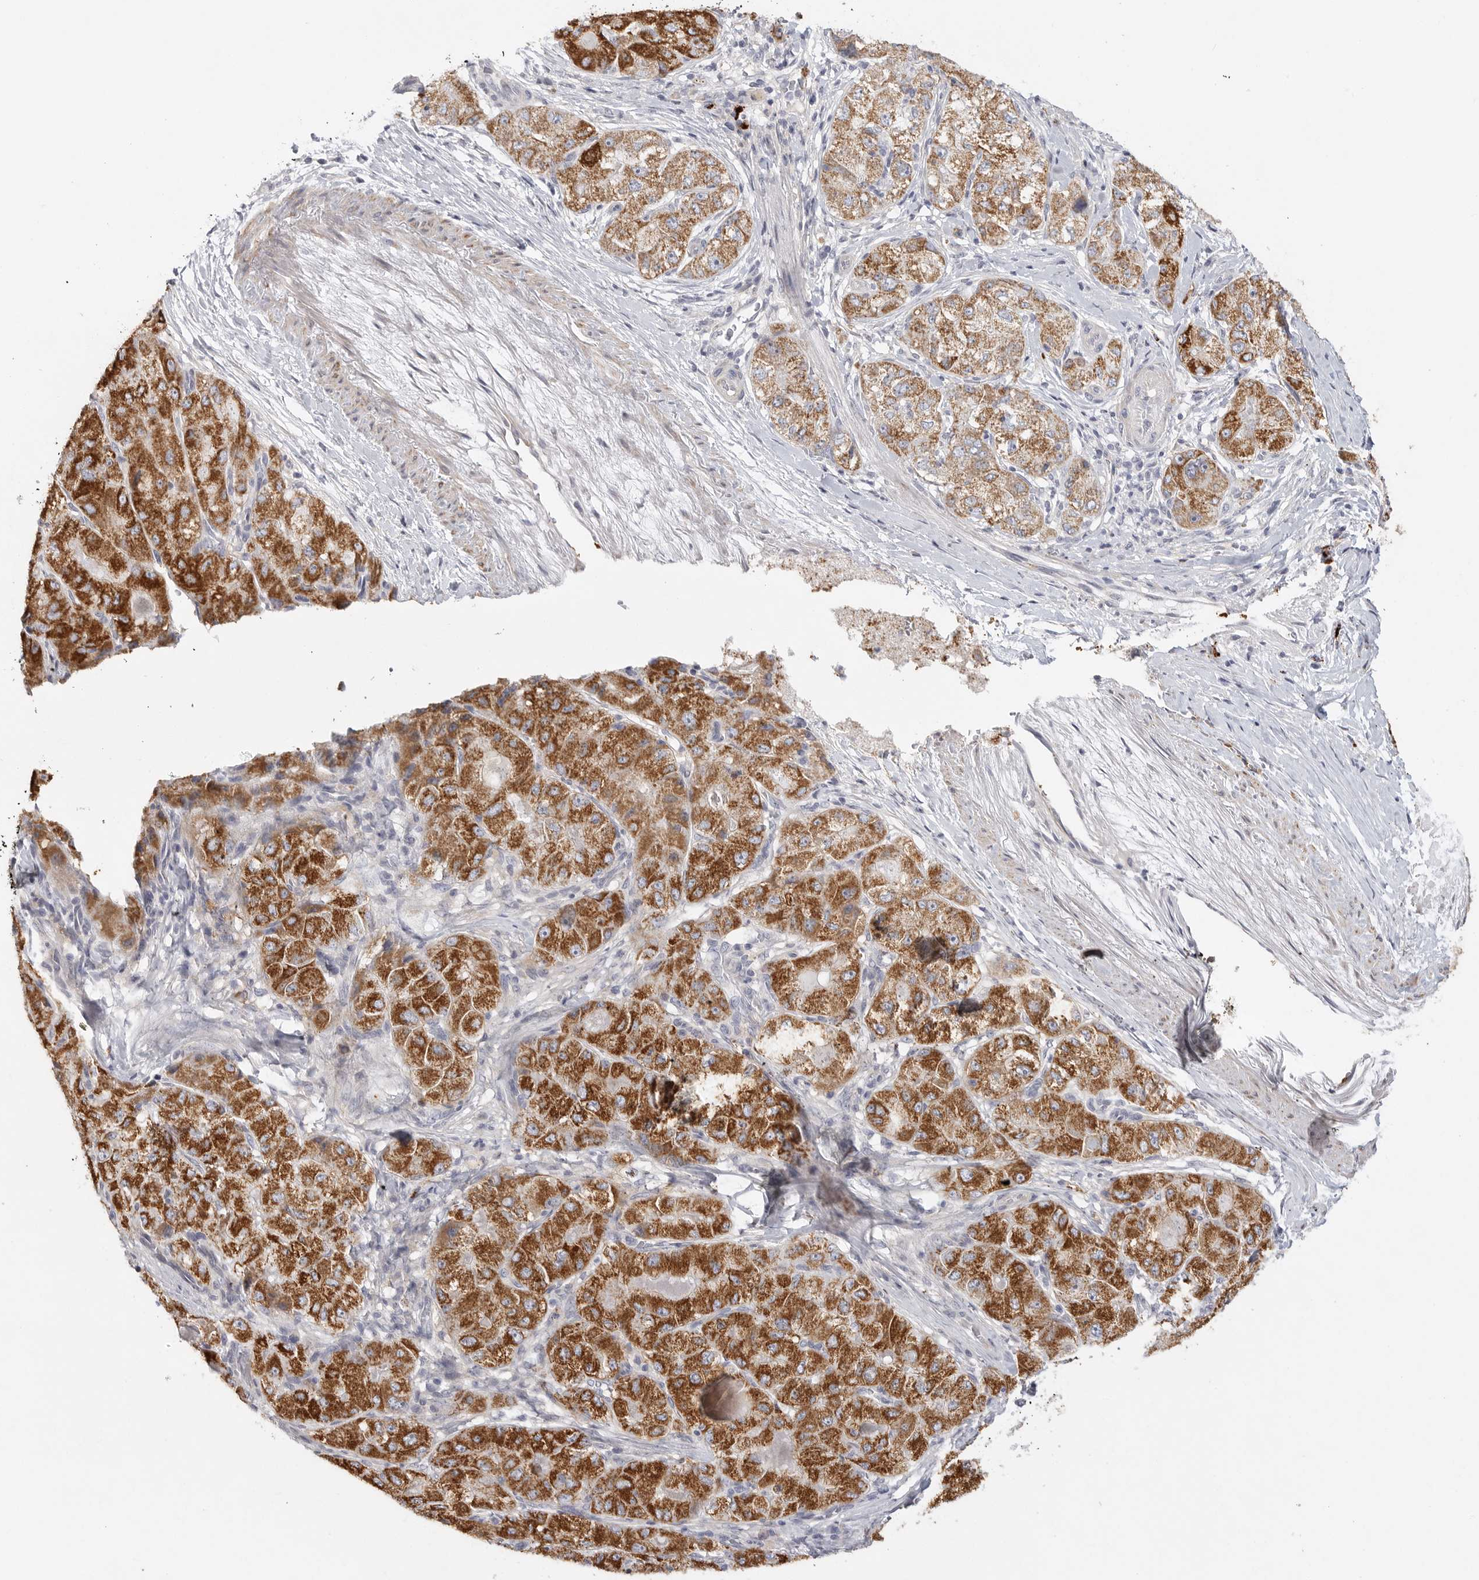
{"staining": {"intensity": "strong", "quantity": ">75%", "location": "cytoplasmic/membranous"}, "tissue": "liver cancer", "cell_type": "Tumor cells", "image_type": "cancer", "snomed": [{"axis": "morphology", "description": "Carcinoma, Hepatocellular, NOS"}, {"axis": "topography", "description": "Liver"}], "caption": "A brown stain labels strong cytoplasmic/membranous staining of a protein in human liver cancer (hepatocellular carcinoma) tumor cells. (DAB IHC with brightfield microscopy, high magnification).", "gene": "ELP3", "patient": {"sex": "male", "age": 80}}